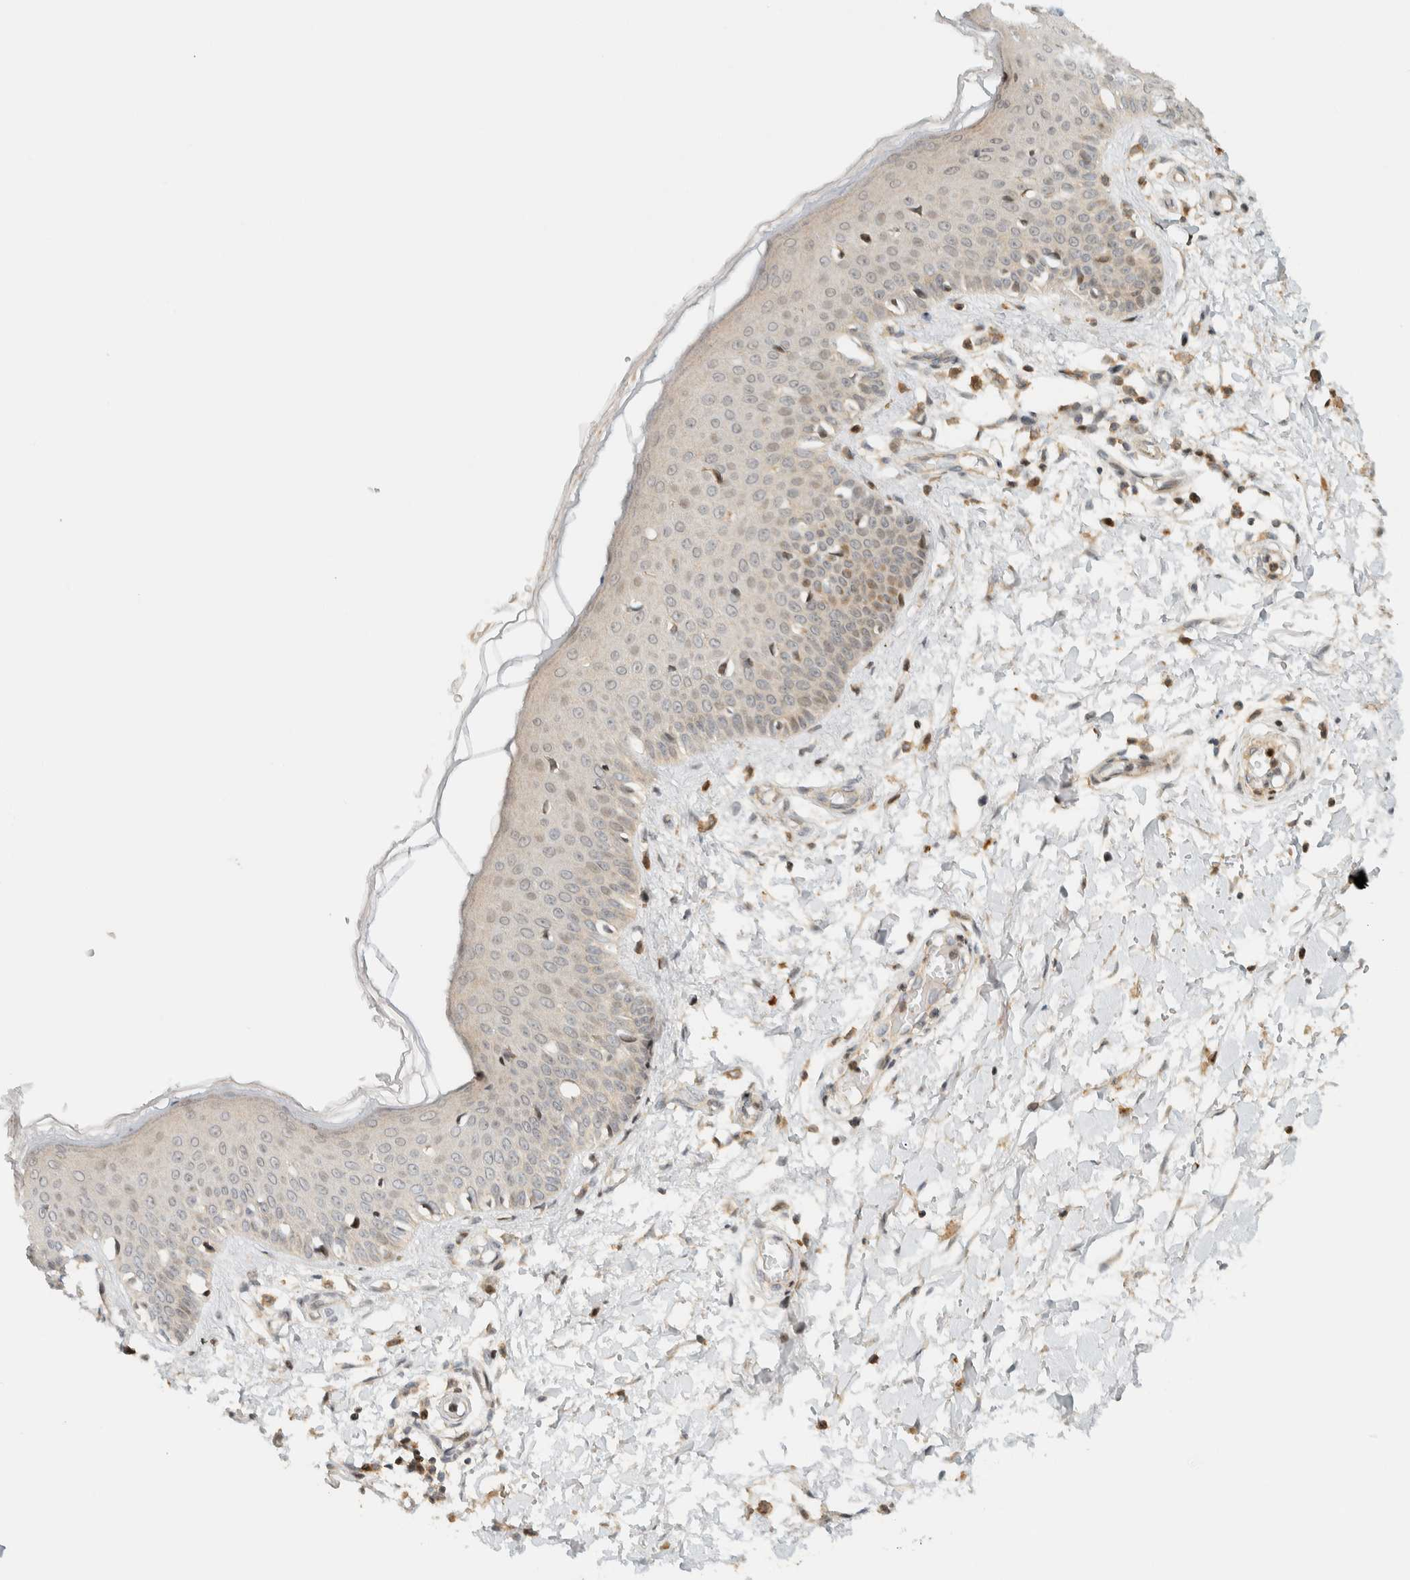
{"staining": {"intensity": "weak", "quantity": ">75%", "location": "cytoplasmic/membranous"}, "tissue": "skin", "cell_type": "Fibroblasts", "image_type": "normal", "snomed": [{"axis": "morphology", "description": "Normal tissue, NOS"}, {"axis": "morphology", "description": "Inflammation, NOS"}, {"axis": "topography", "description": "Skin"}], "caption": "High-power microscopy captured an immunohistochemistry (IHC) micrograph of normal skin, revealing weak cytoplasmic/membranous positivity in approximately >75% of fibroblasts. (DAB IHC, brown staining for protein, blue staining for nuclei).", "gene": "ARFGEF1", "patient": {"sex": "female", "age": 44}}